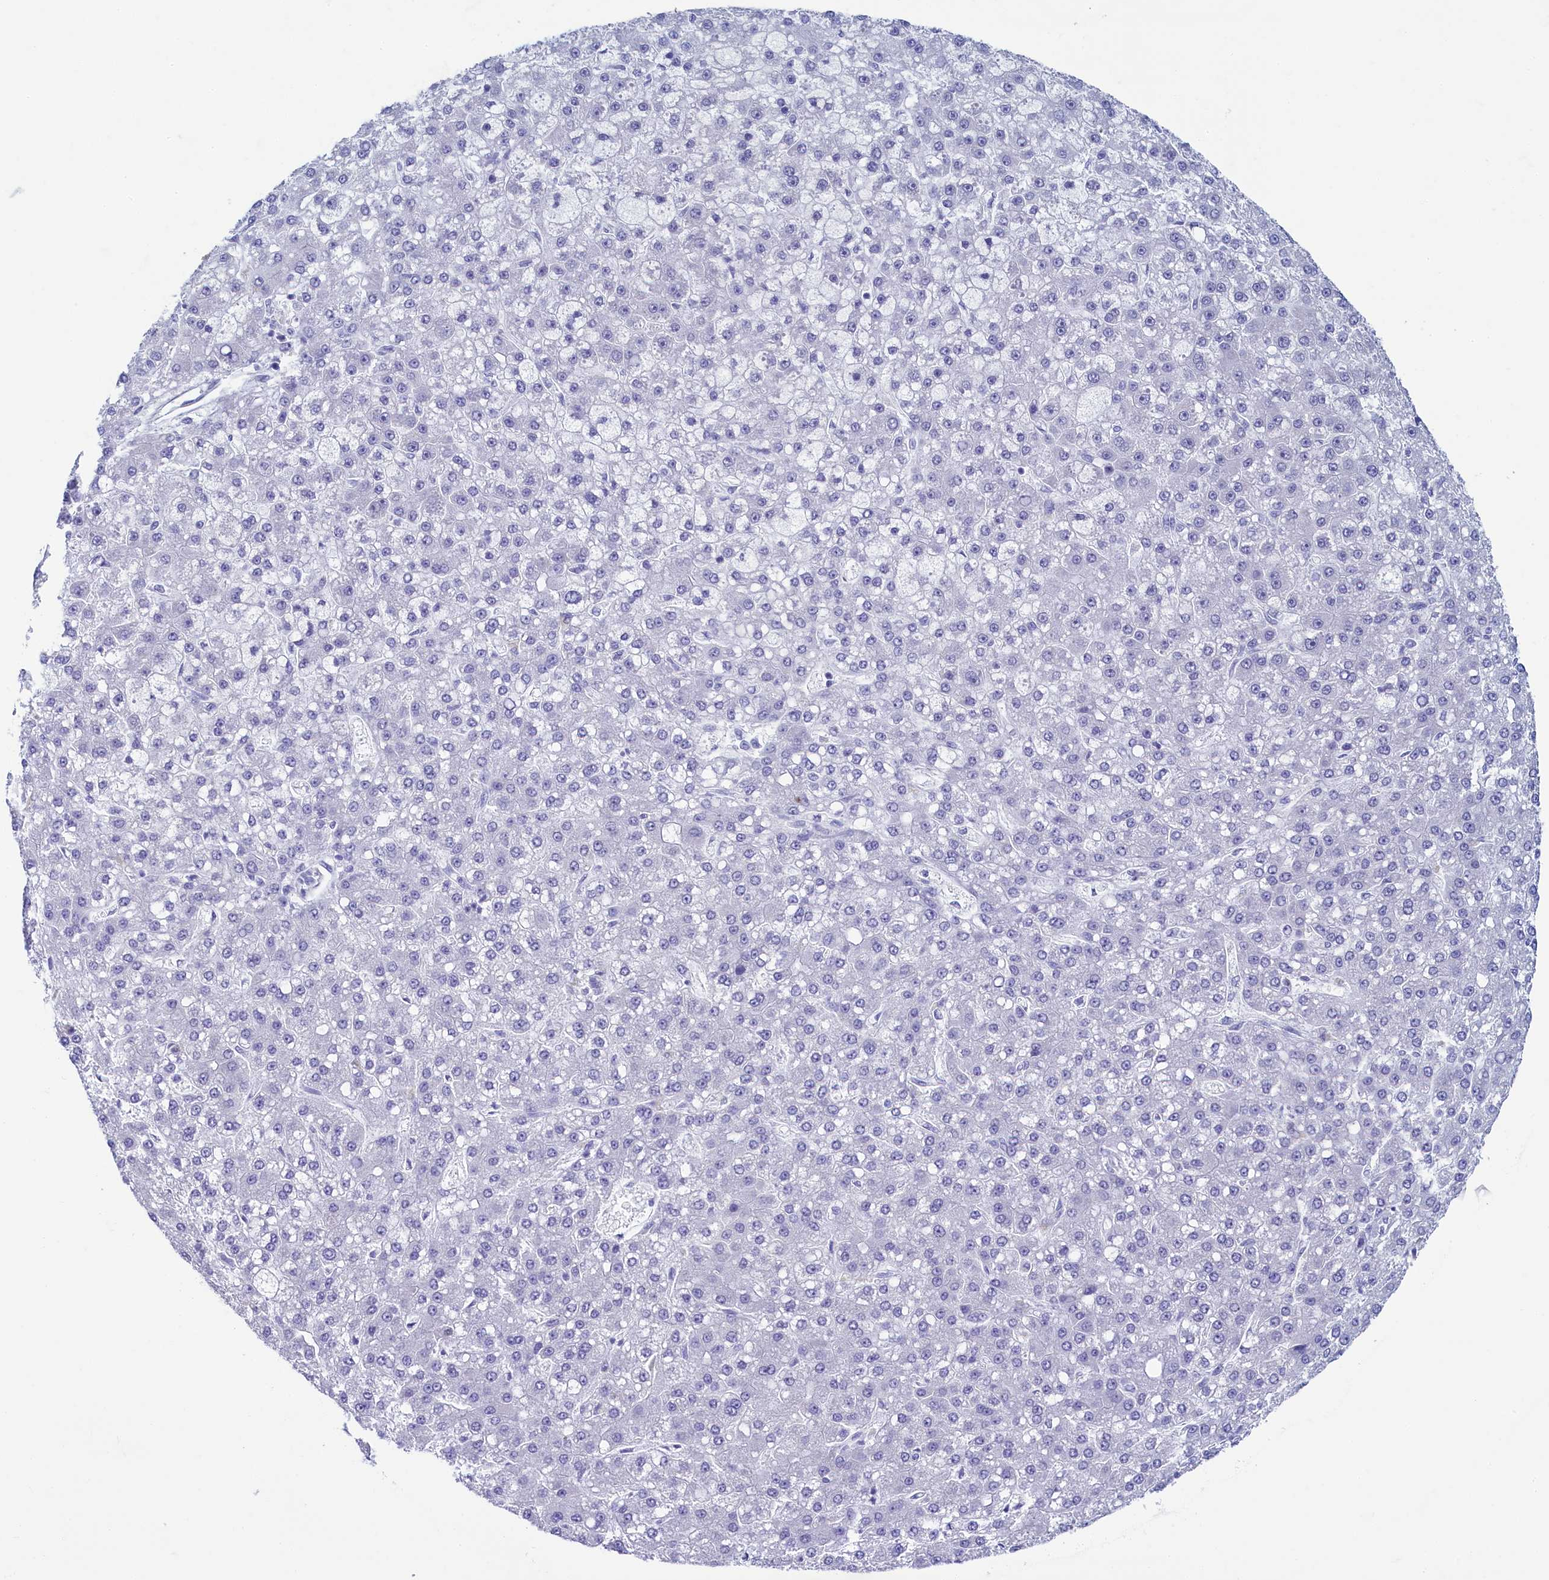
{"staining": {"intensity": "negative", "quantity": "none", "location": "none"}, "tissue": "liver cancer", "cell_type": "Tumor cells", "image_type": "cancer", "snomed": [{"axis": "morphology", "description": "Carcinoma, Hepatocellular, NOS"}, {"axis": "topography", "description": "Liver"}], "caption": "Immunohistochemical staining of liver hepatocellular carcinoma exhibits no significant staining in tumor cells.", "gene": "SKA3", "patient": {"sex": "male", "age": 67}}